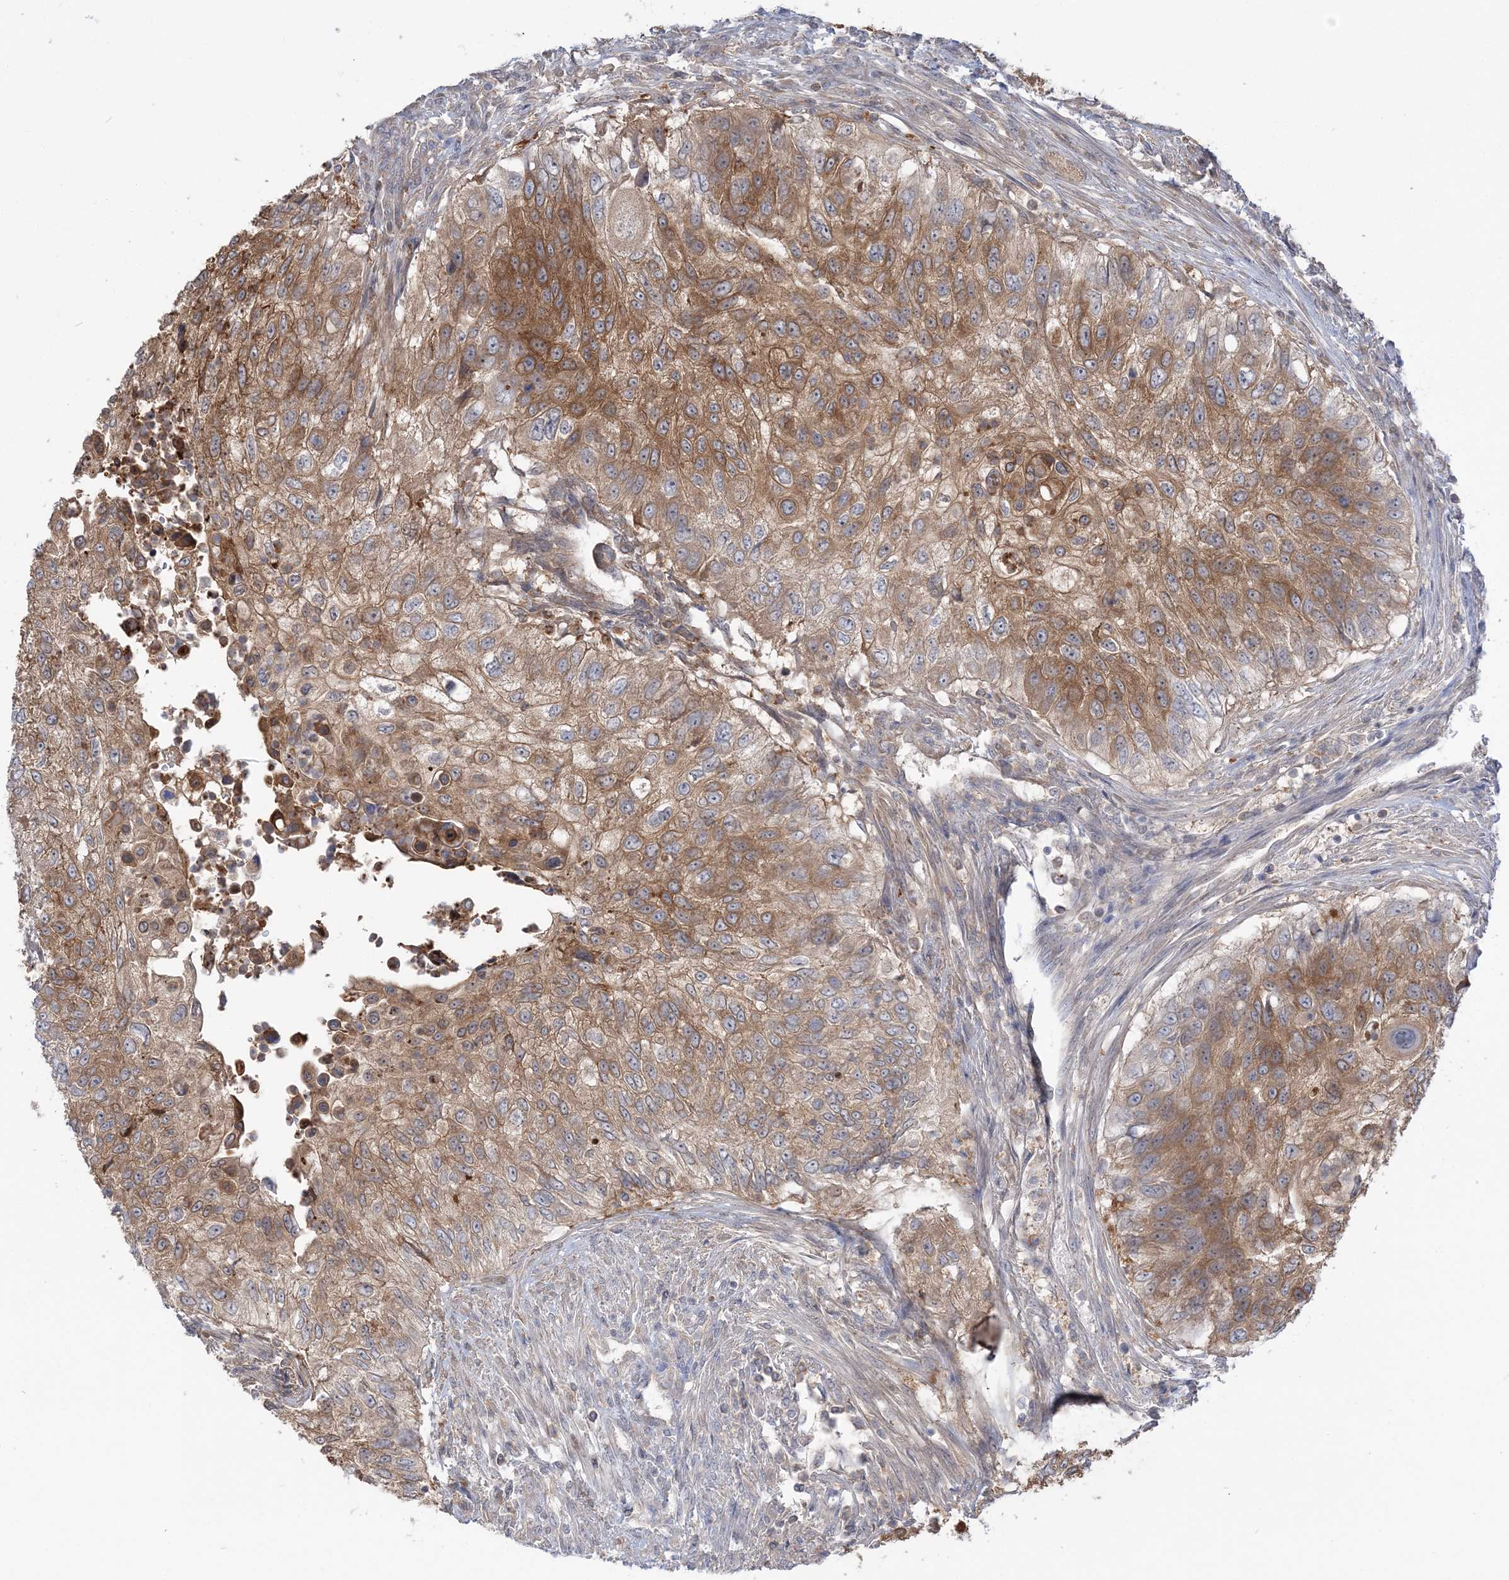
{"staining": {"intensity": "moderate", "quantity": ">75%", "location": "cytoplasmic/membranous"}, "tissue": "urothelial cancer", "cell_type": "Tumor cells", "image_type": "cancer", "snomed": [{"axis": "morphology", "description": "Urothelial carcinoma, High grade"}, {"axis": "topography", "description": "Urinary bladder"}], "caption": "Protein expression analysis of urothelial carcinoma (high-grade) exhibits moderate cytoplasmic/membranous expression in about >75% of tumor cells. Nuclei are stained in blue.", "gene": "THADA", "patient": {"sex": "female", "age": 60}}